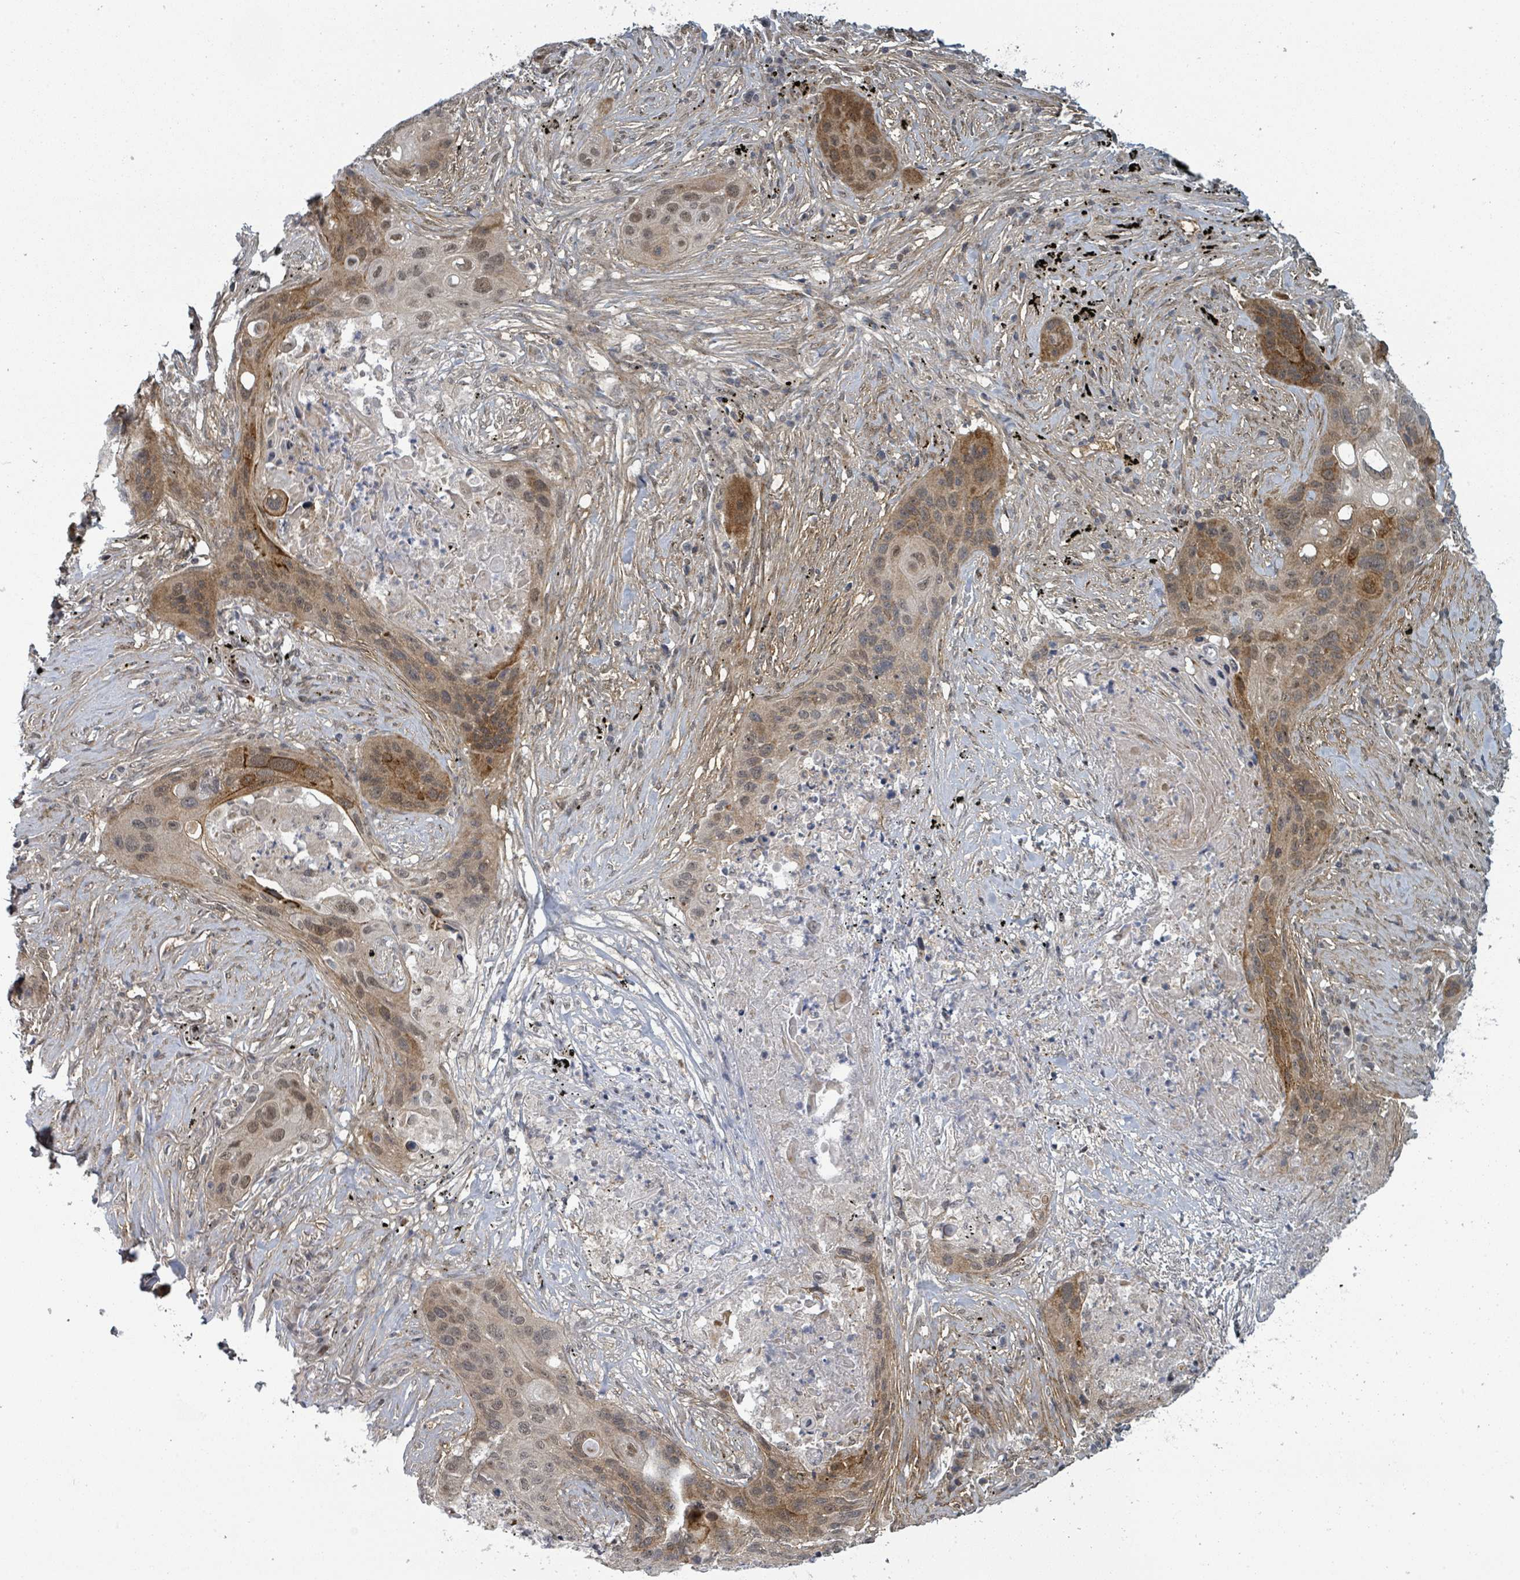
{"staining": {"intensity": "moderate", "quantity": "25%-75%", "location": "cytoplasmic/membranous,nuclear"}, "tissue": "lung cancer", "cell_type": "Tumor cells", "image_type": "cancer", "snomed": [{"axis": "morphology", "description": "Squamous cell carcinoma, NOS"}, {"axis": "topography", "description": "Lung"}], "caption": "Squamous cell carcinoma (lung) stained with immunohistochemistry (IHC) exhibits moderate cytoplasmic/membranous and nuclear staining in about 25%-75% of tumor cells. Immunohistochemistry stains the protein in brown and the nuclei are stained blue.", "gene": "GTF3C1", "patient": {"sex": "female", "age": 63}}